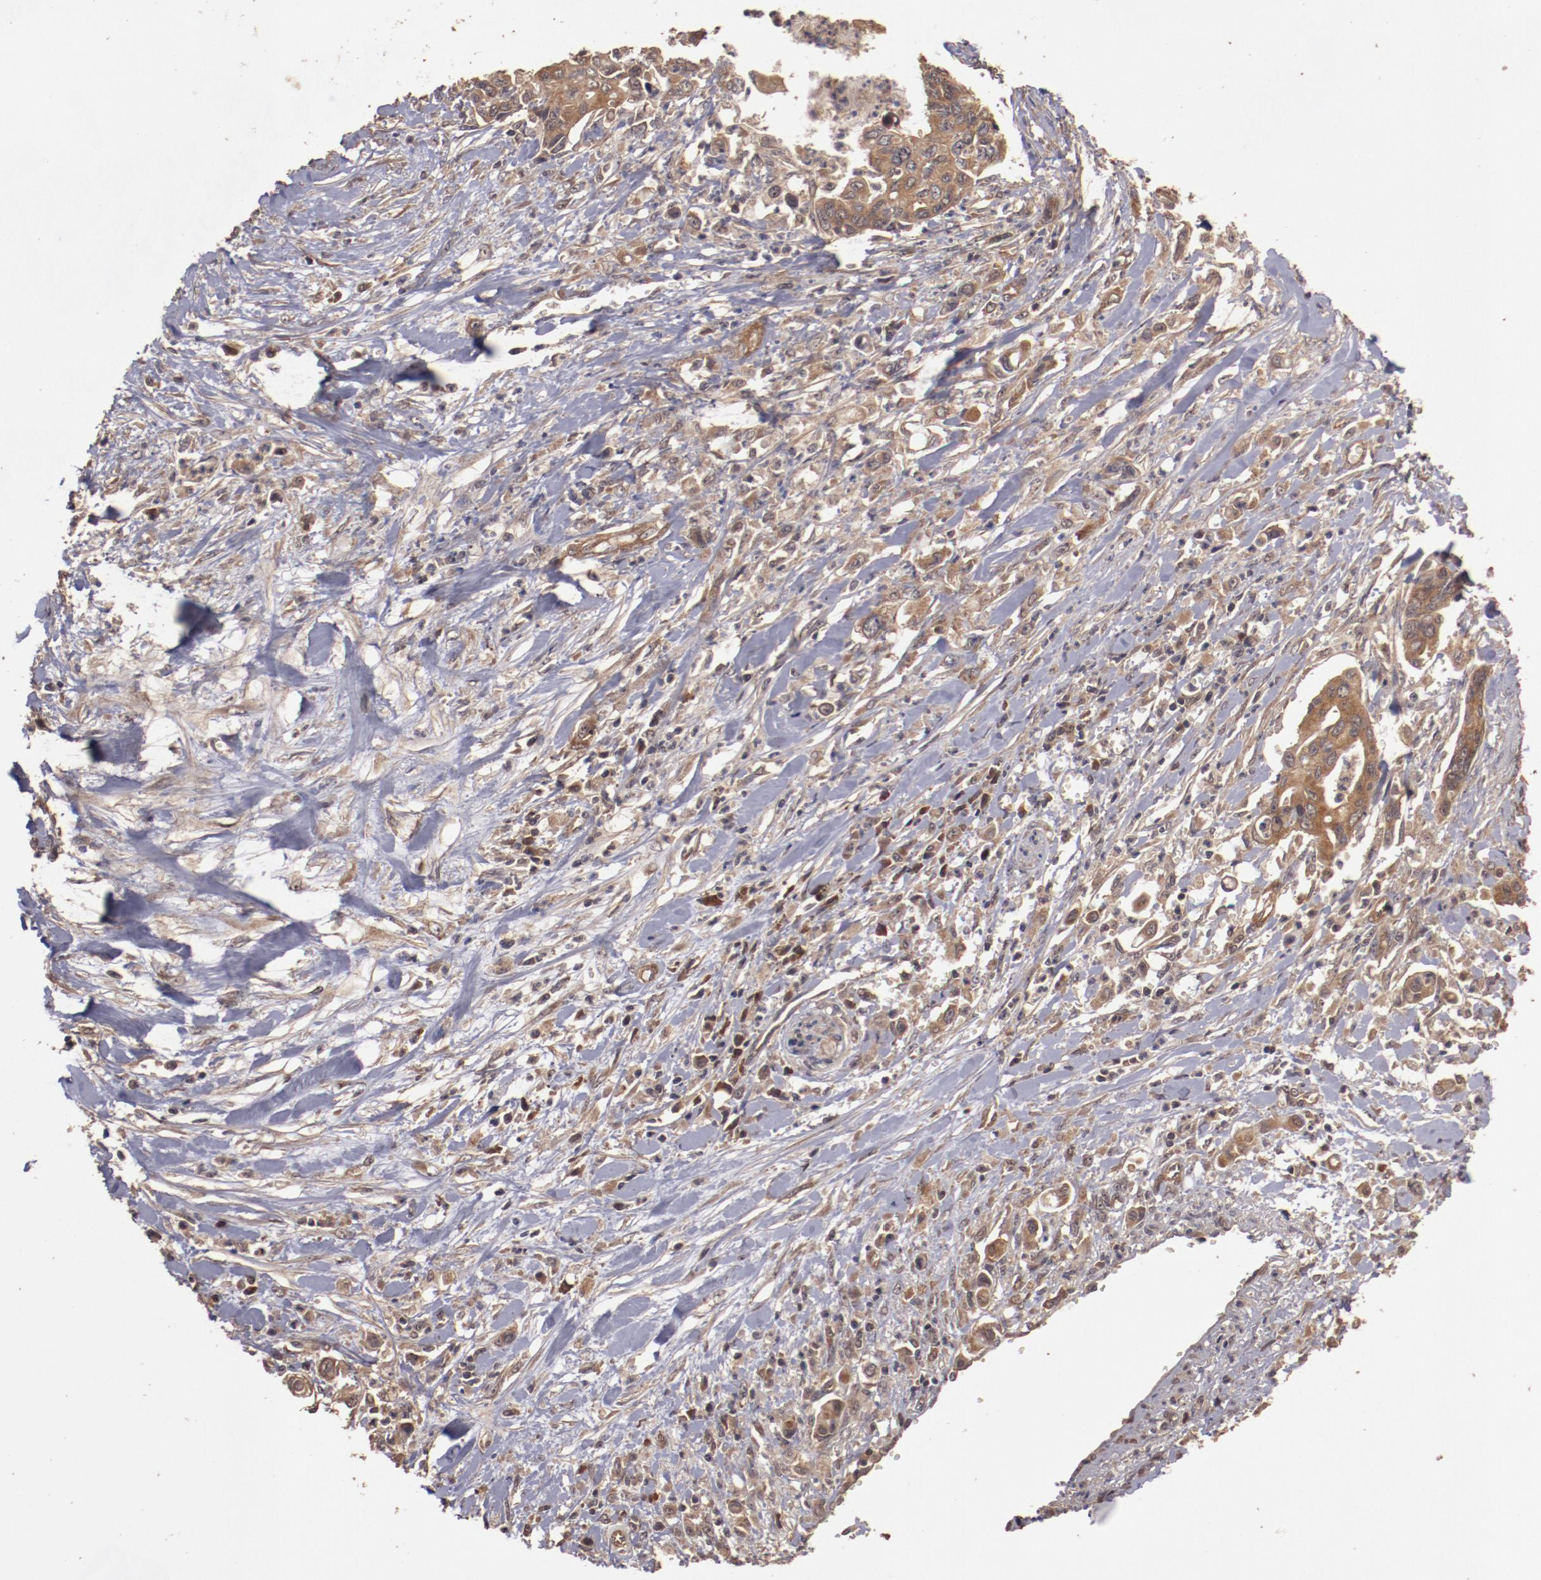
{"staining": {"intensity": "strong", "quantity": ">75%", "location": "cytoplasmic/membranous"}, "tissue": "pancreatic cancer", "cell_type": "Tumor cells", "image_type": "cancer", "snomed": [{"axis": "morphology", "description": "Adenocarcinoma, NOS"}, {"axis": "topography", "description": "Pancreas"}], "caption": "IHC of human pancreatic adenocarcinoma demonstrates high levels of strong cytoplasmic/membranous staining in about >75% of tumor cells.", "gene": "TXNDC16", "patient": {"sex": "female", "age": 70}}